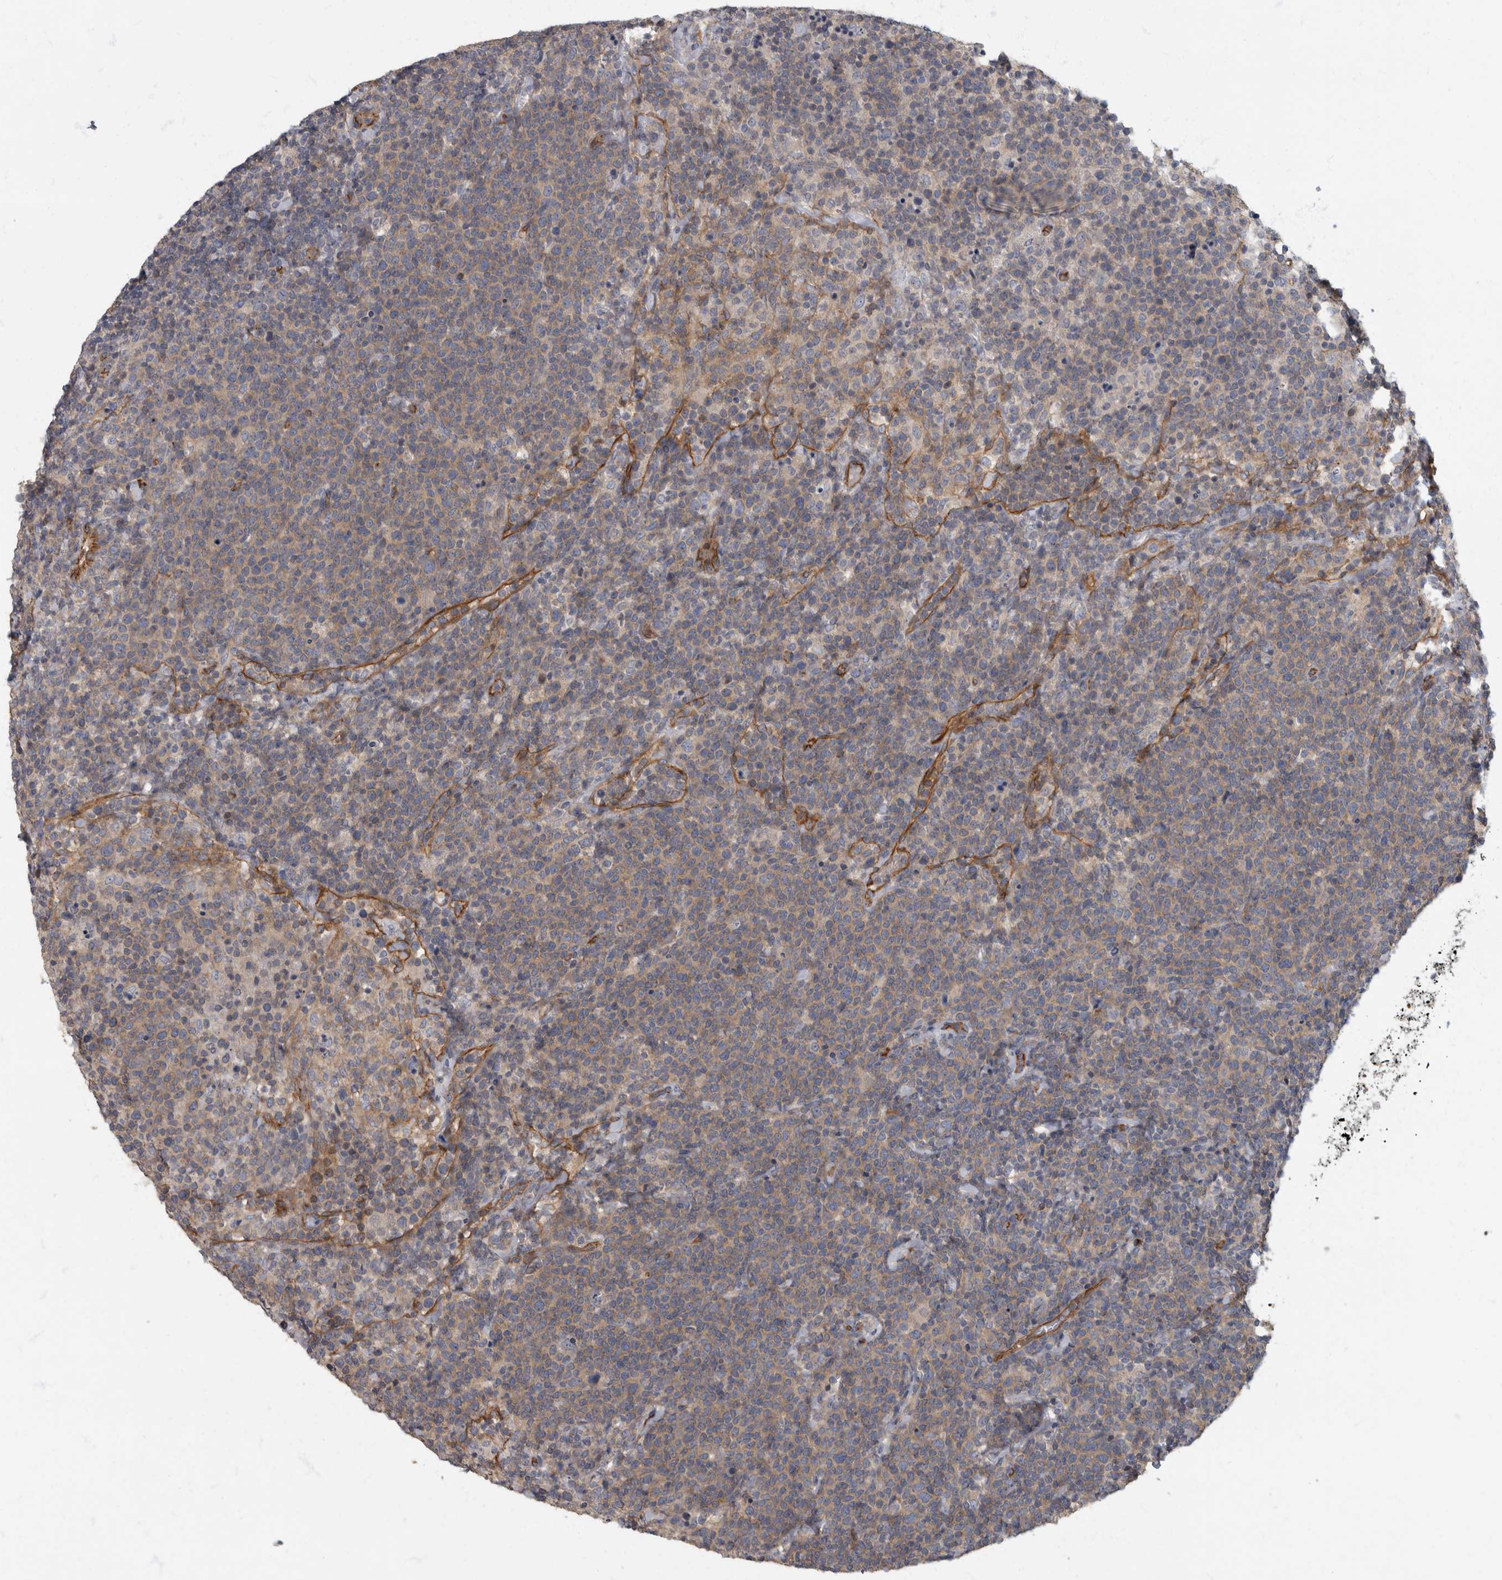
{"staining": {"intensity": "weak", "quantity": ">75%", "location": "cytoplasmic/membranous"}, "tissue": "lymphoma", "cell_type": "Tumor cells", "image_type": "cancer", "snomed": [{"axis": "morphology", "description": "Malignant lymphoma, non-Hodgkin's type, High grade"}, {"axis": "topography", "description": "Lymph node"}], "caption": "Immunohistochemistry (IHC) micrograph of human lymphoma stained for a protein (brown), which shows low levels of weak cytoplasmic/membranous staining in approximately >75% of tumor cells.", "gene": "PDK1", "patient": {"sex": "male", "age": 61}}